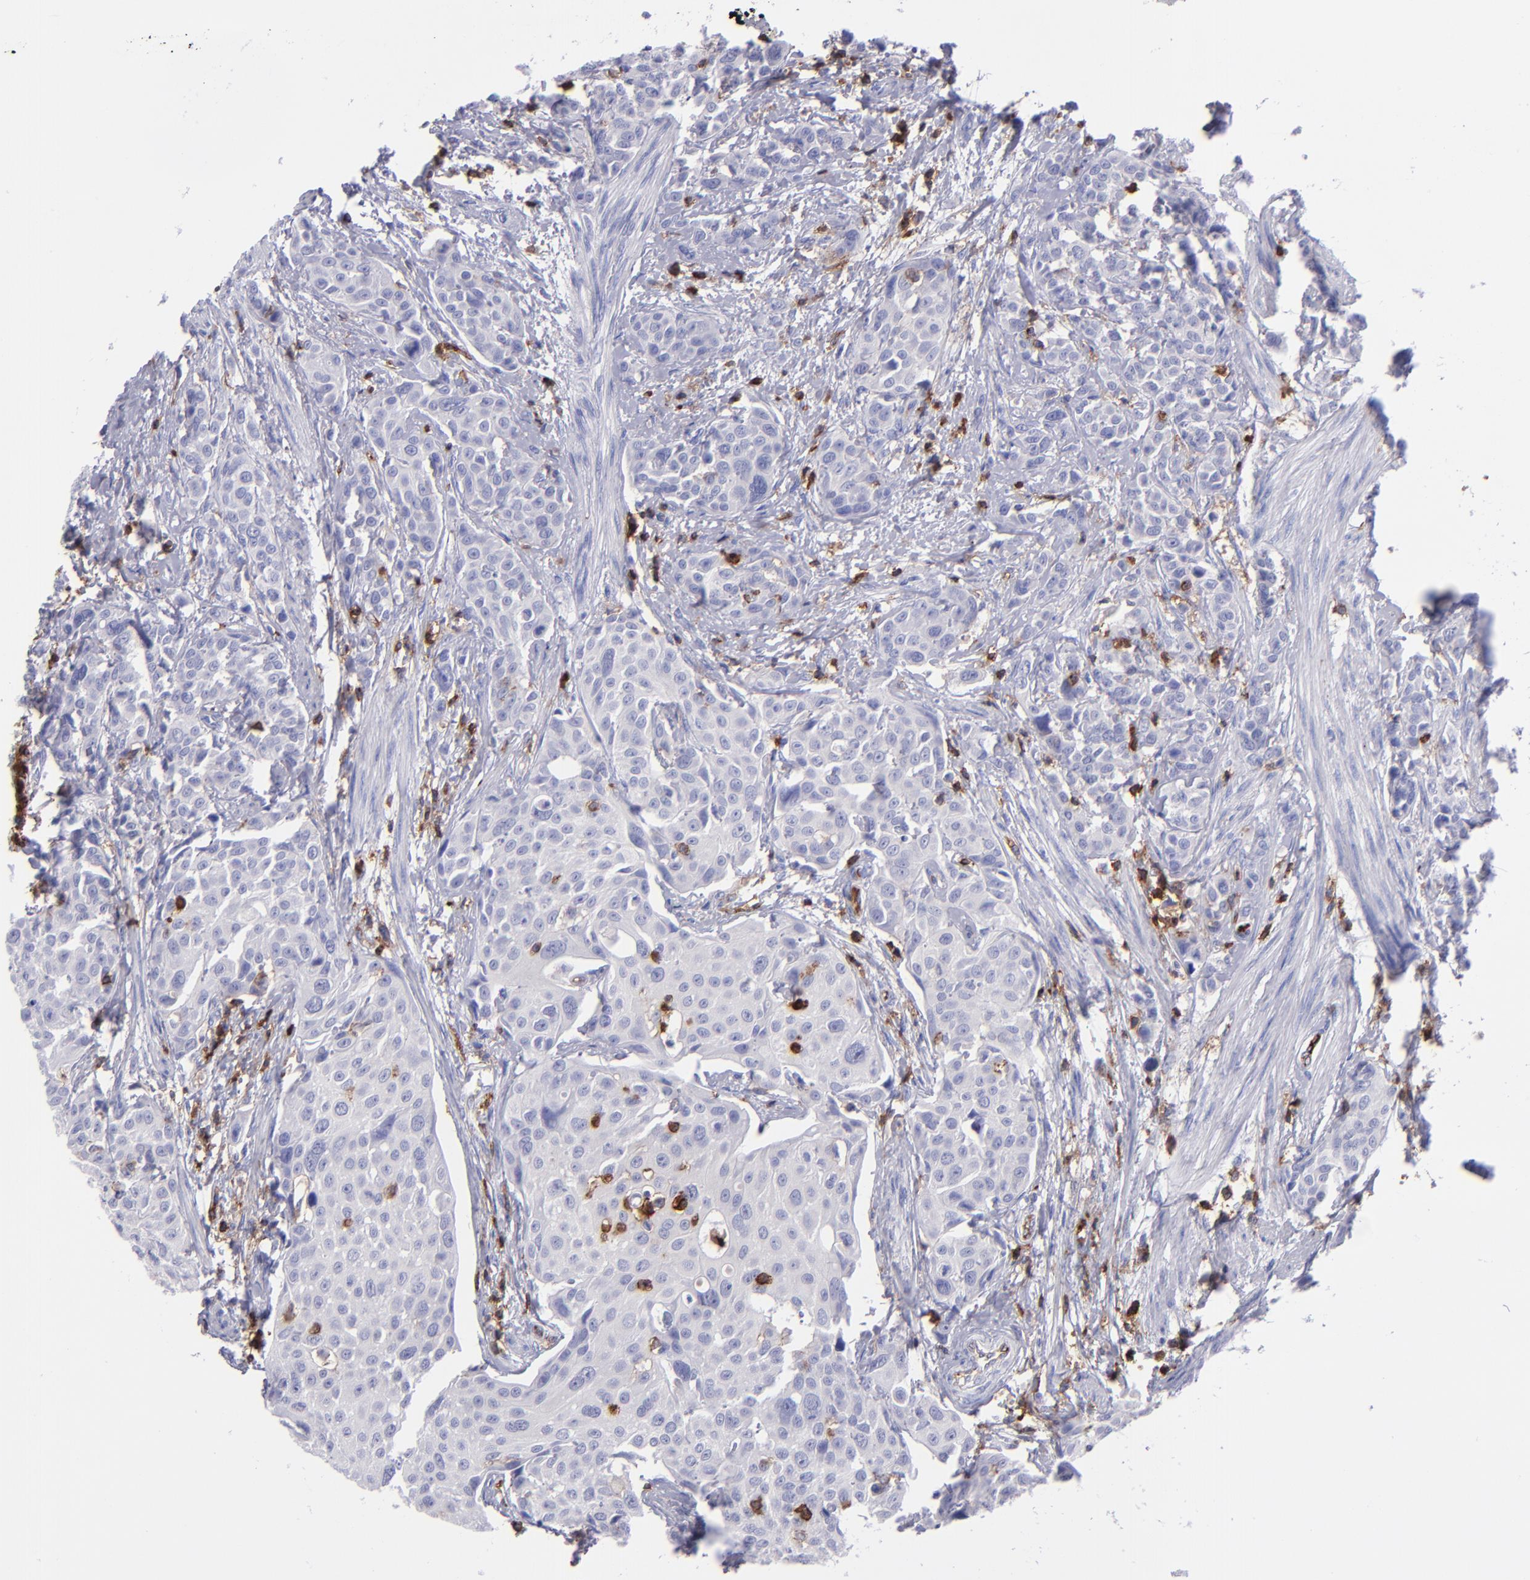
{"staining": {"intensity": "moderate", "quantity": "<25%", "location": "cytoplasmic/membranous"}, "tissue": "urothelial cancer", "cell_type": "Tumor cells", "image_type": "cancer", "snomed": [{"axis": "morphology", "description": "Urothelial carcinoma, High grade"}, {"axis": "topography", "description": "Urinary bladder"}], "caption": "A histopathology image of human urothelial carcinoma (high-grade) stained for a protein shows moderate cytoplasmic/membranous brown staining in tumor cells. The staining is performed using DAB (3,3'-diaminobenzidine) brown chromogen to label protein expression. The nuclei are counter-stained blue using hematoxylin.", "gene": "ICAM3", "patient": {"sex": "male", "age": 56}}